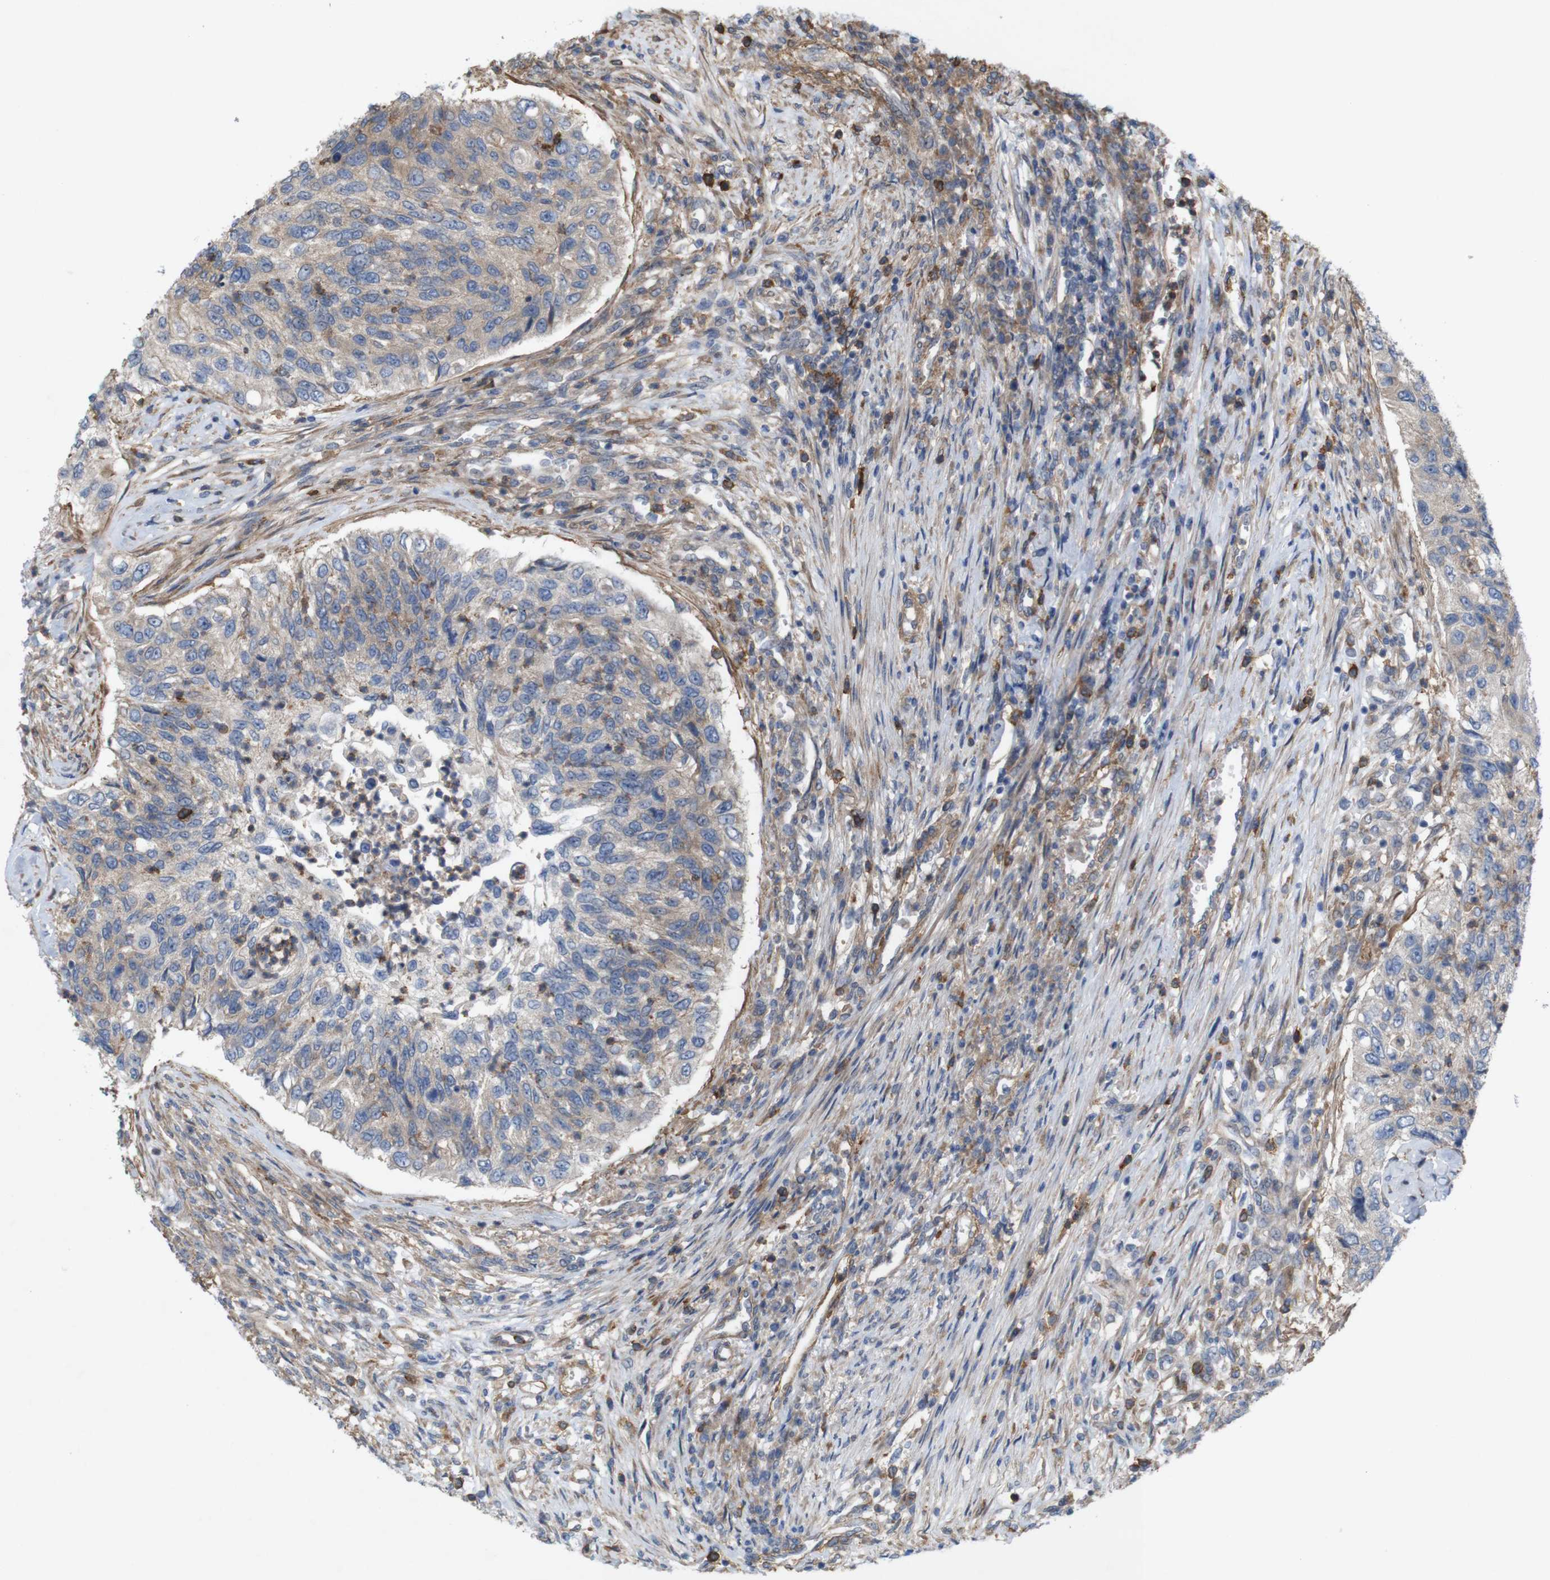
{"staining": {"intensity": "weak", "quantity": ">75%", "location": "cytoplasmic/membranous"}, "tissue": "urothelial cancer", "cell_type": "Tumor cells", "image_type": "cancer", "snomed": [{"axis": "morphology", "description": "Urothelial carcinoma, High grade"}, {"axis": "topography", "description": "Urinary bladder"}], "caption": "This photomicrograph demonstrates immunohistochemistry staining of human urothelial carcinoma (high-grade), with low weak cytoplasmic/membranous positivity in about >75% of tumor cells.", "gene": "SIGLEC8", "patient": {"sex": "female", "age": 60}}